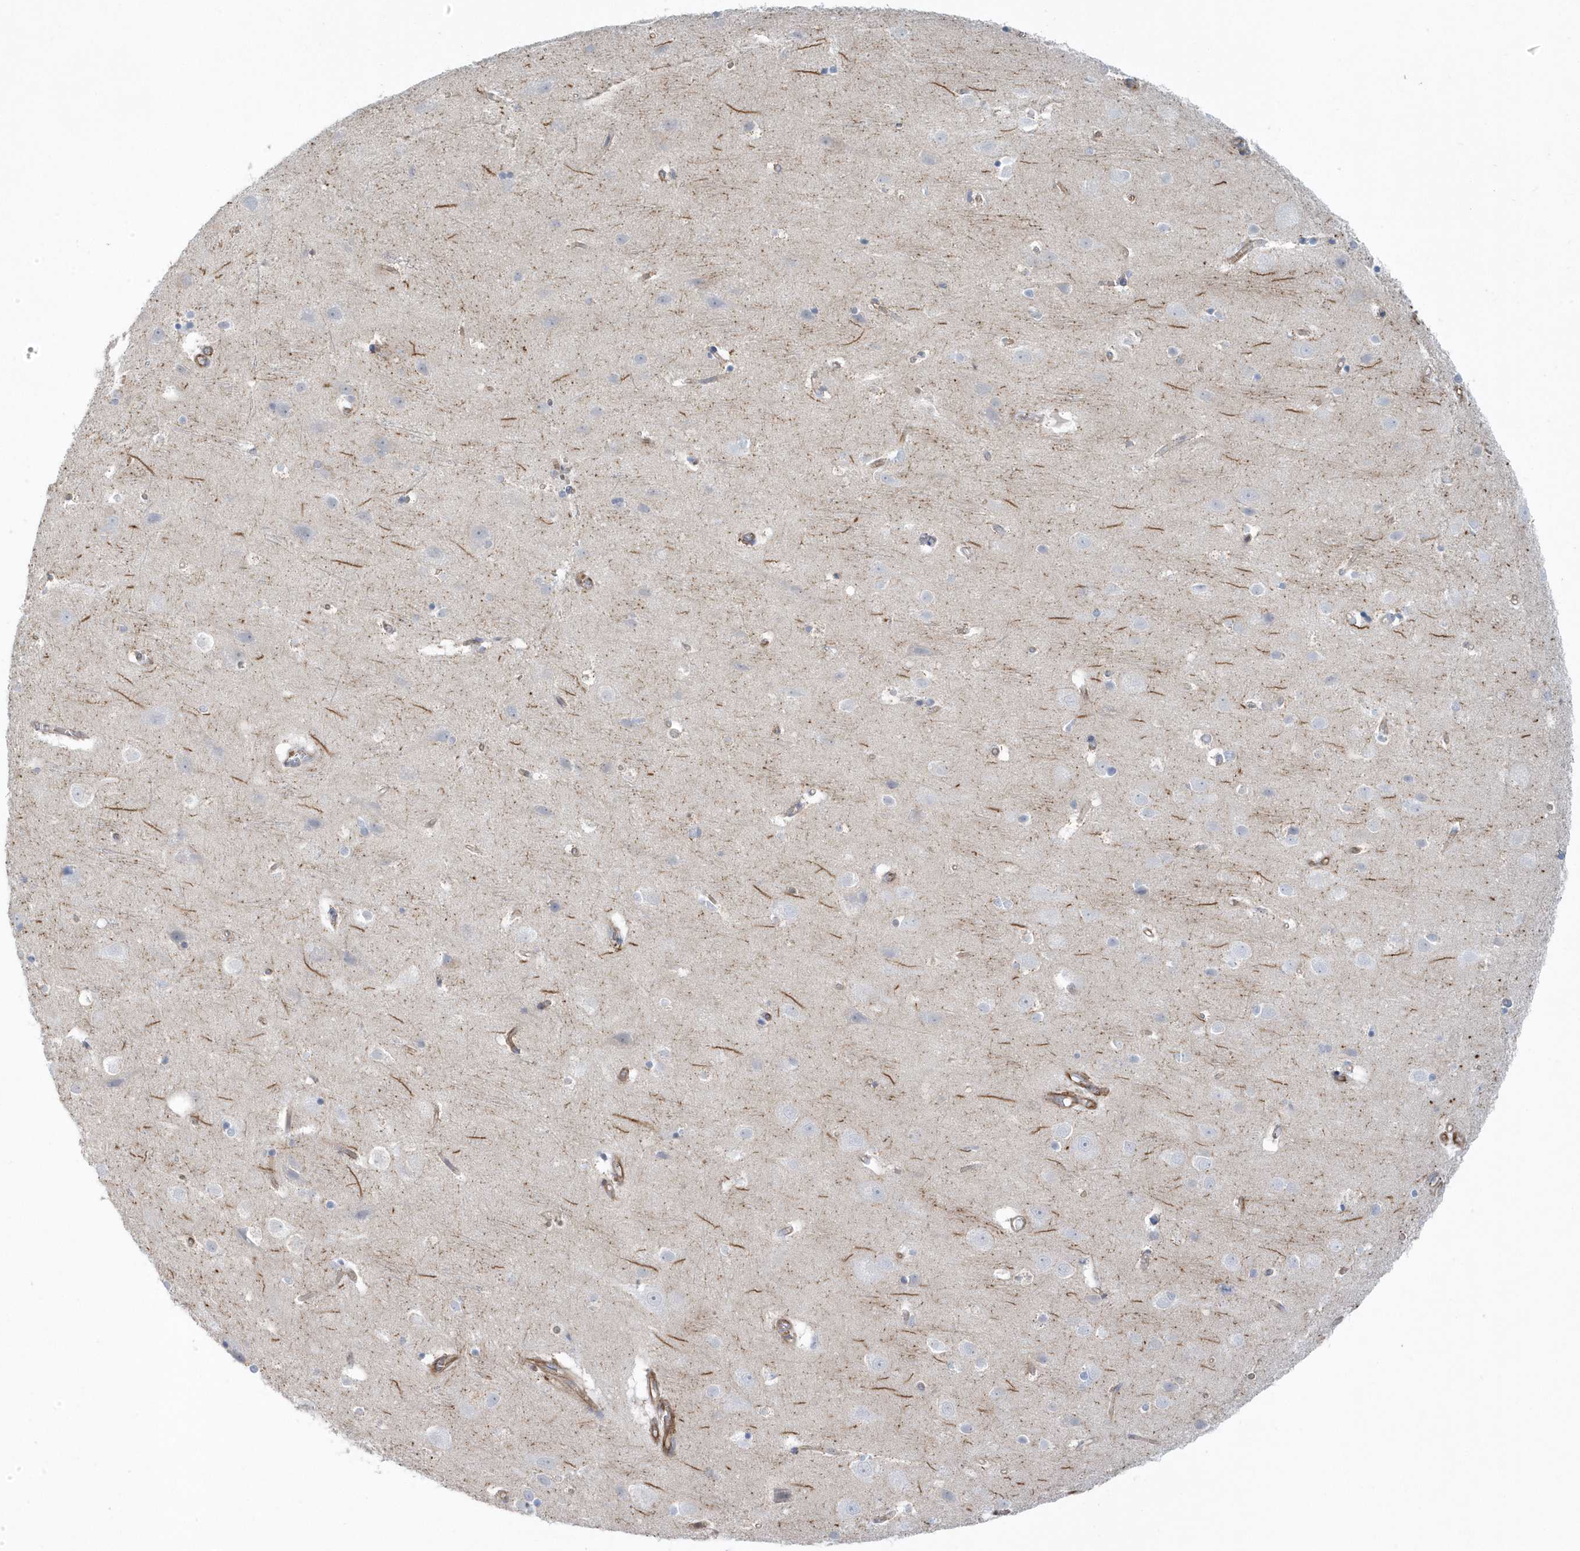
{"staining": {"intensity": "weak", "quantity": "25%-75%", "location": "cytoplasmic/membranous"}, "tissue": "cerebral cortex", "cell_type": "Endothelial cells", "image_type": "normal", "snomed": [{"axis": "morphology", "description": "Normal tissue, NOS"}, {"axis": "topography", "description": "Cerebral cortex"}], "caption": "An image showing weak cytoplasmic/membranous positivity in approximately 25%-75% of endothelial cells in benign cerebral cortex, as visualized by brown immunohistochemical staining.", "gene": "RAB17", "patient": {"sex": "male", "age": 54}}